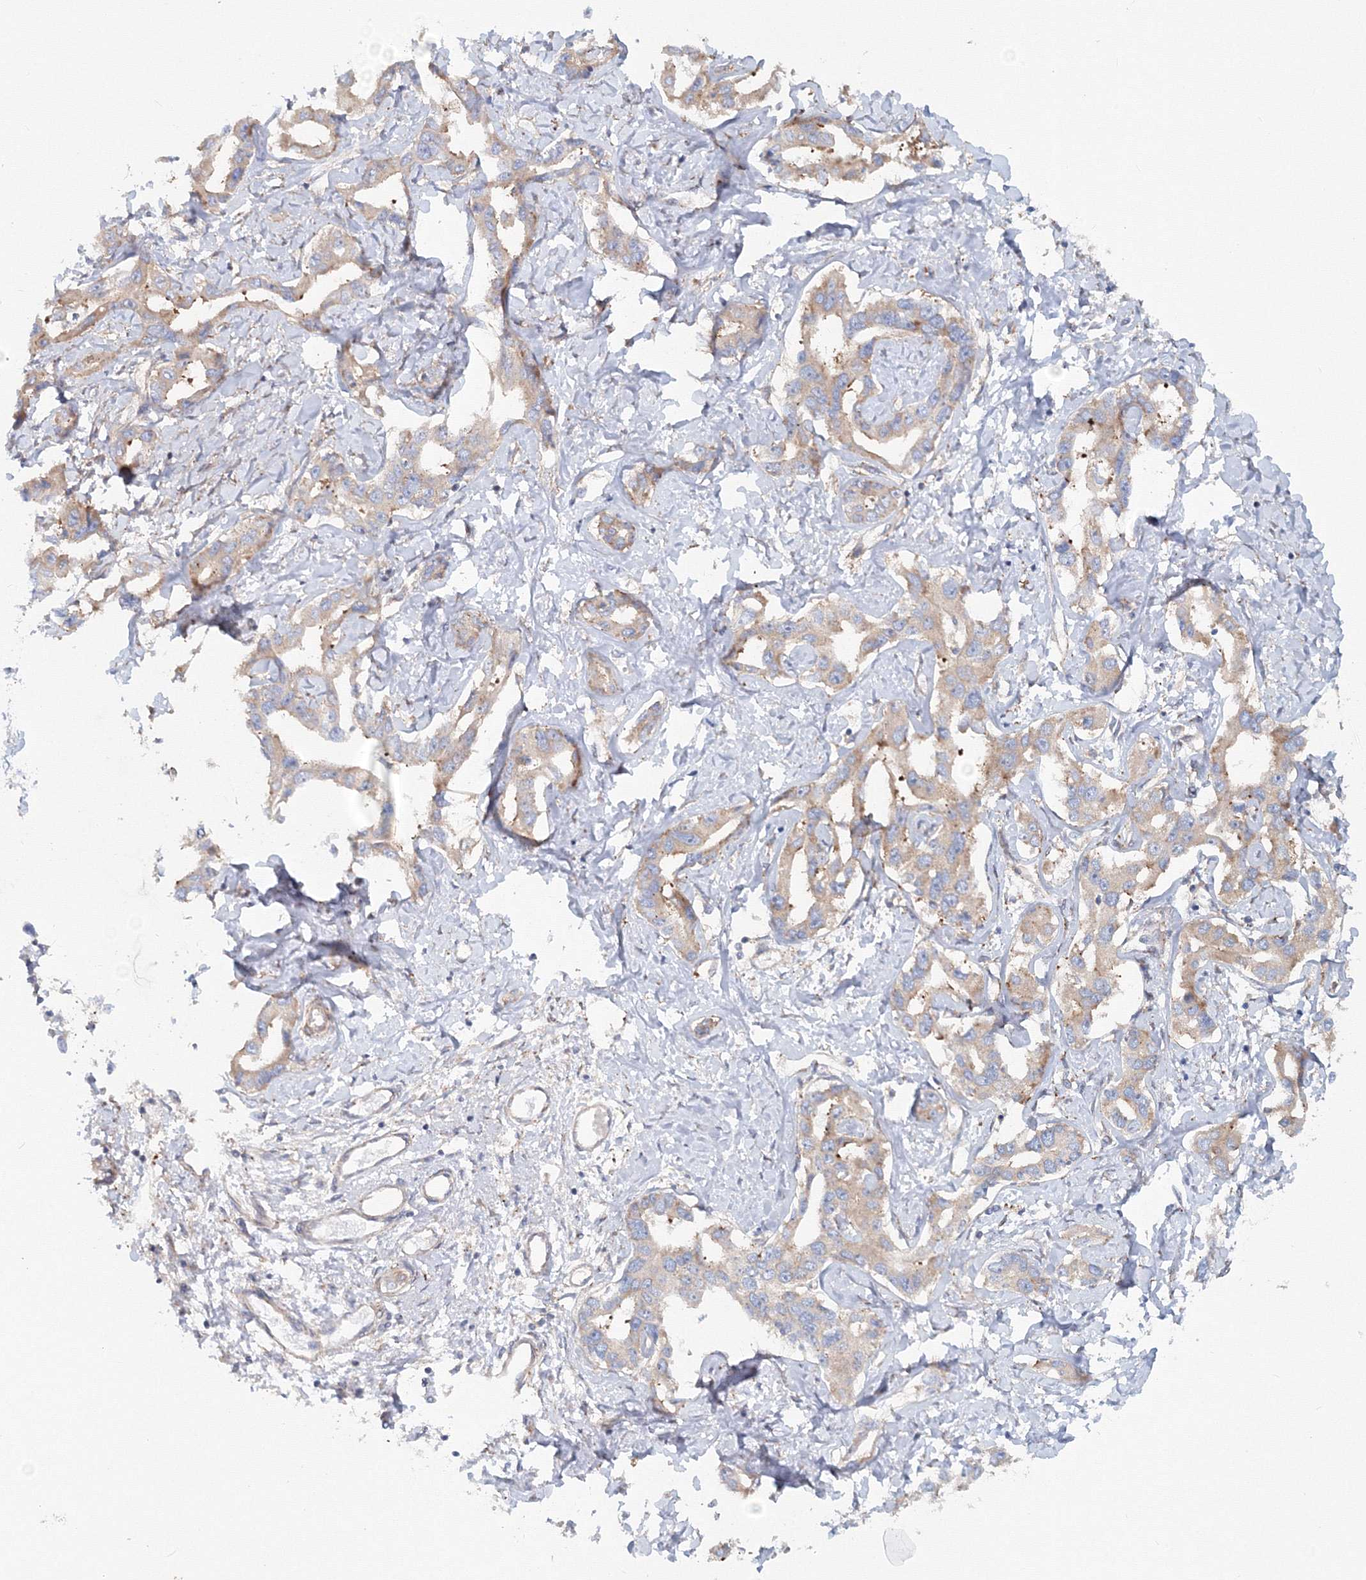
{"staining": {"intensity": "weak", "quantity": "<25%", "location": "cytoplasmic/membranous"}, "tissue": "liver cancer", "cell_type": "Tumor cells", "image_type": "cancer", "snomed": [{"axis": "morphology", "description": "Cholangiocarcinoma"}, {"axis": "topography", "description": "Liver"}], "caption": "Tumor cells show no significant protein expression in liver cancer (cholangiocarcinoma).", "gene": "EXOC1", "patient": {"sex": "male", "age": 59}}